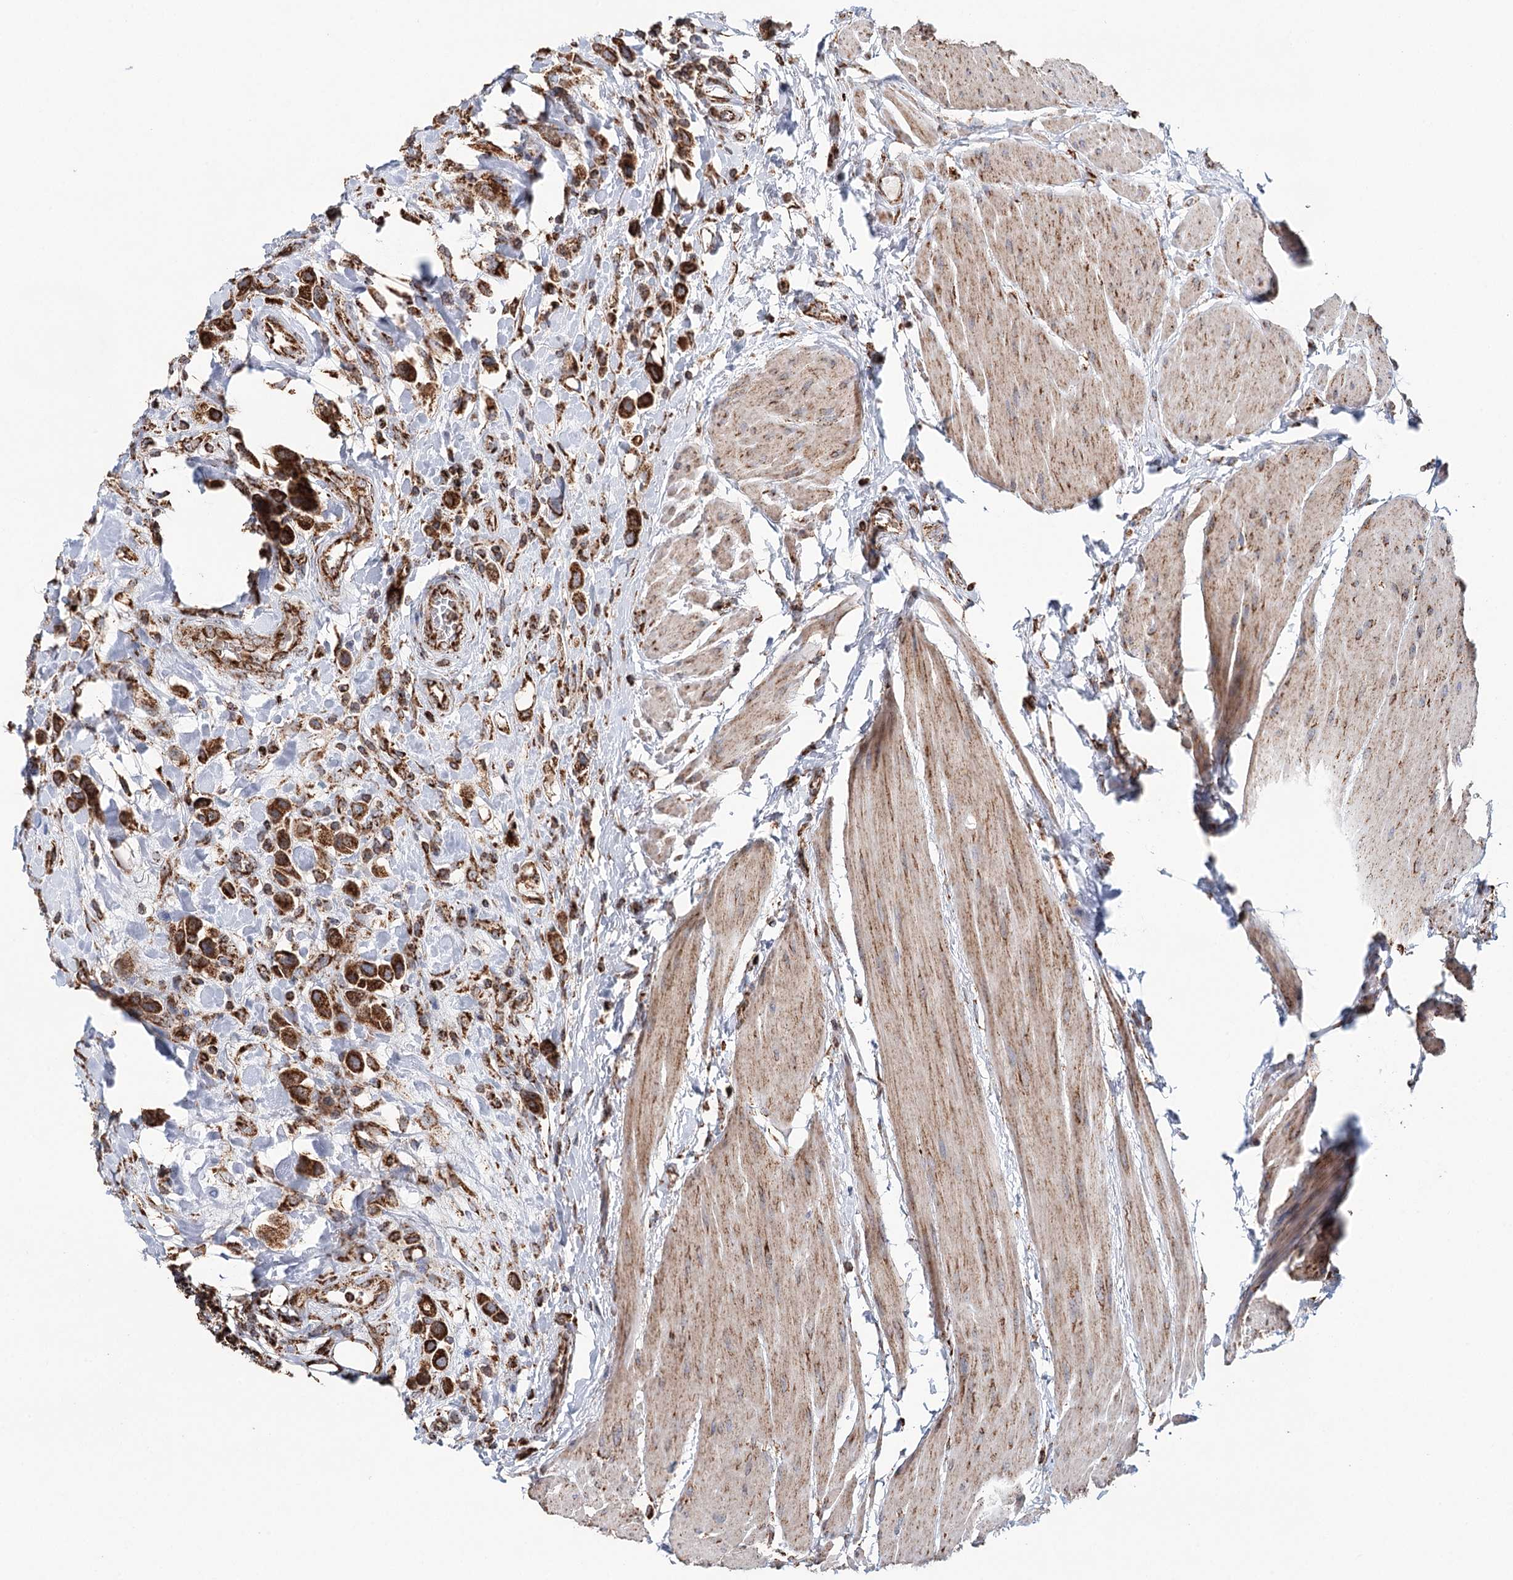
{"staining": {"intensity": "strong", "quantity": ">75%", "location": "cytoplasmic/membranous"}, "tissue": "urothelial cancer", "cell_type": "Tumor cells", "image_type": "cancer", "snomed": [{"axis": "morphology", "description": "Urothelial carcinoma, High grade"}, {"axis": "topography", "description": "Urinary bladder"}], "caption": "Strong cytoplasmic/membranous protein staining is present in approximately >75% of tumor cells in urothelial cancer. The protein of interest is shown in brown color, while the nuclei are stained blue.", "gene": "APH1A", "patient": {"sex": "male", "age": 50}}